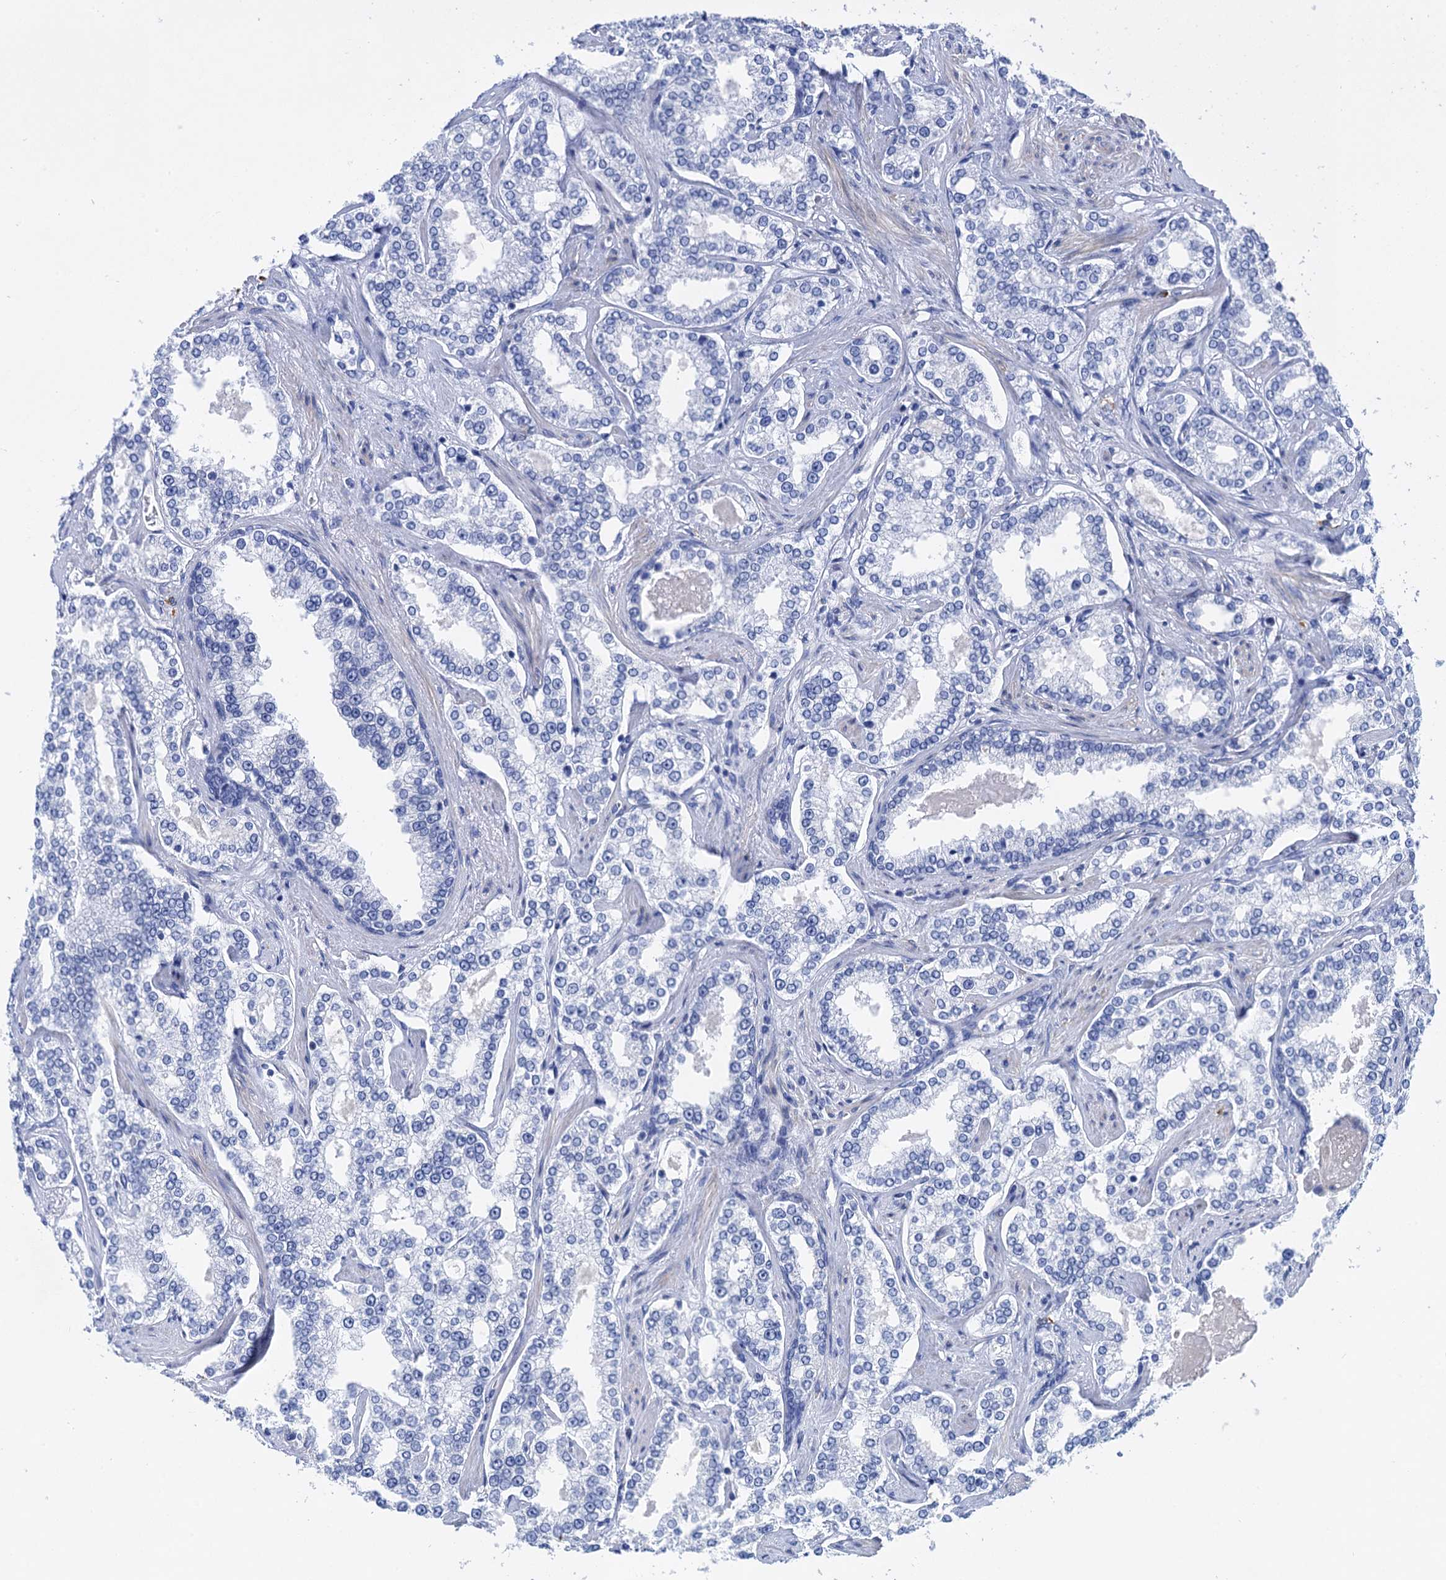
{"staining": {"intensity": "negative", "quantity": "none", "location": "none"}, "tissue": "prostate cancer", "cell_type": "Tumor cells", "image_type": "cancer", "snomed": [{"axis": "morphology", "description": "Normal tissue, NOS"}, {"axis": "morphology", "description": "Adenocarcinoma, High grade"}, {"axis": "topography", "description": "Prostate"}], "caption": "Immunohistochemical staining of human adenocarcinoma (high-grade) (prostate) displays no significant expression in tumor cells.", "gene": "NLRP10", "patient": {"sex": "male", "age": 83}}